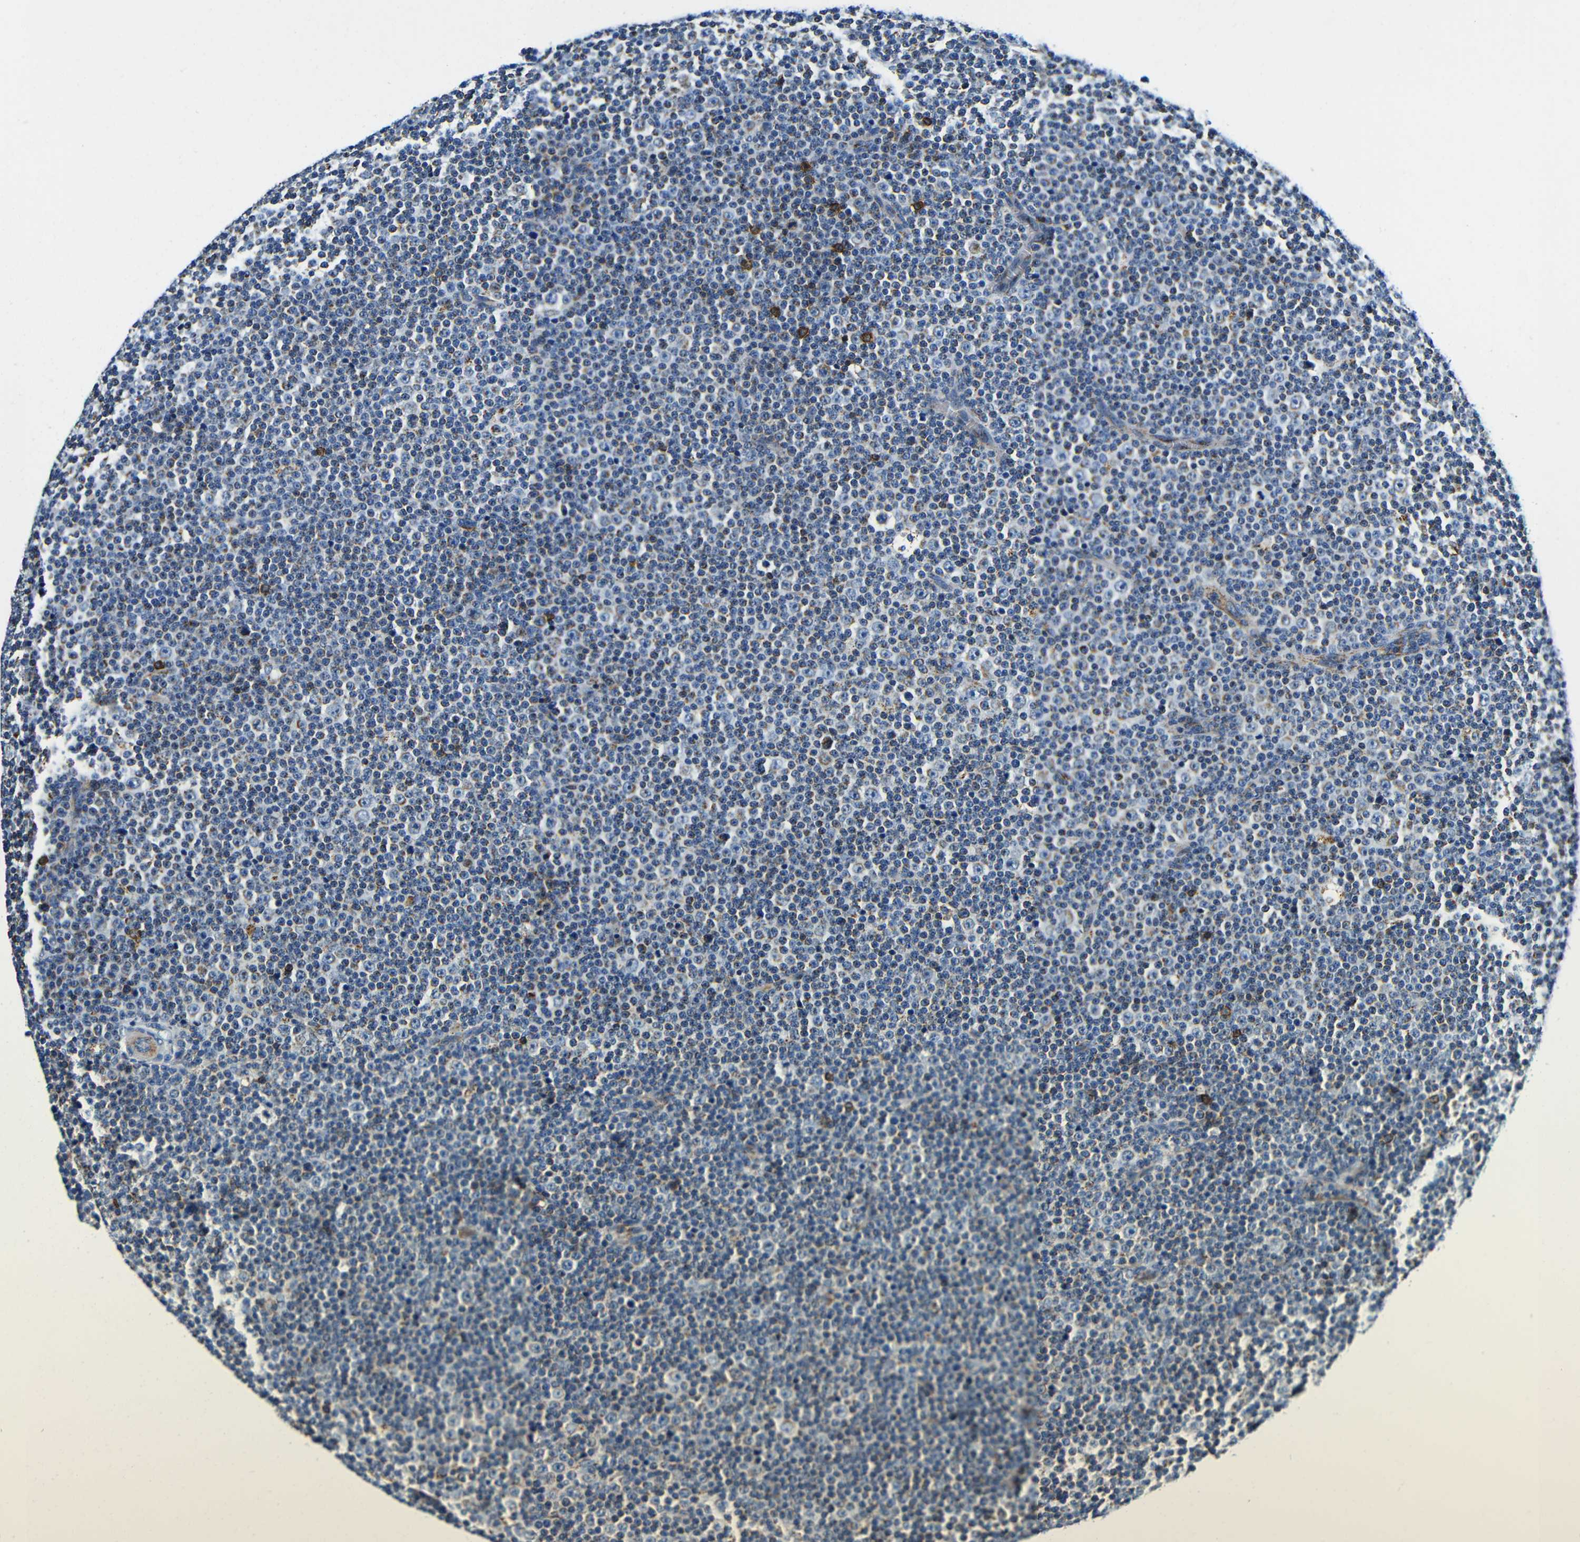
{"staining": {"intensity": "negative", "quantity": "none", "location": "none"}, "tissue": "lymphoma", "cell_type": "Tumor cells", "image_type": "cancer", "snomed": [{"axis": "morphology", "description": "Malignant lymphoma, non-Hodgkin's type, Low grade"}, {"axis": "topography", "description": "Lymph node"}], "caption": "DAB (3,3'-diaminobenzidine) immunohistochemical staining of lymphoma exhibits no significant staining in tumor cells.", "gene": "GALNT18", "patient": {"sex": "female", "age": 67}}